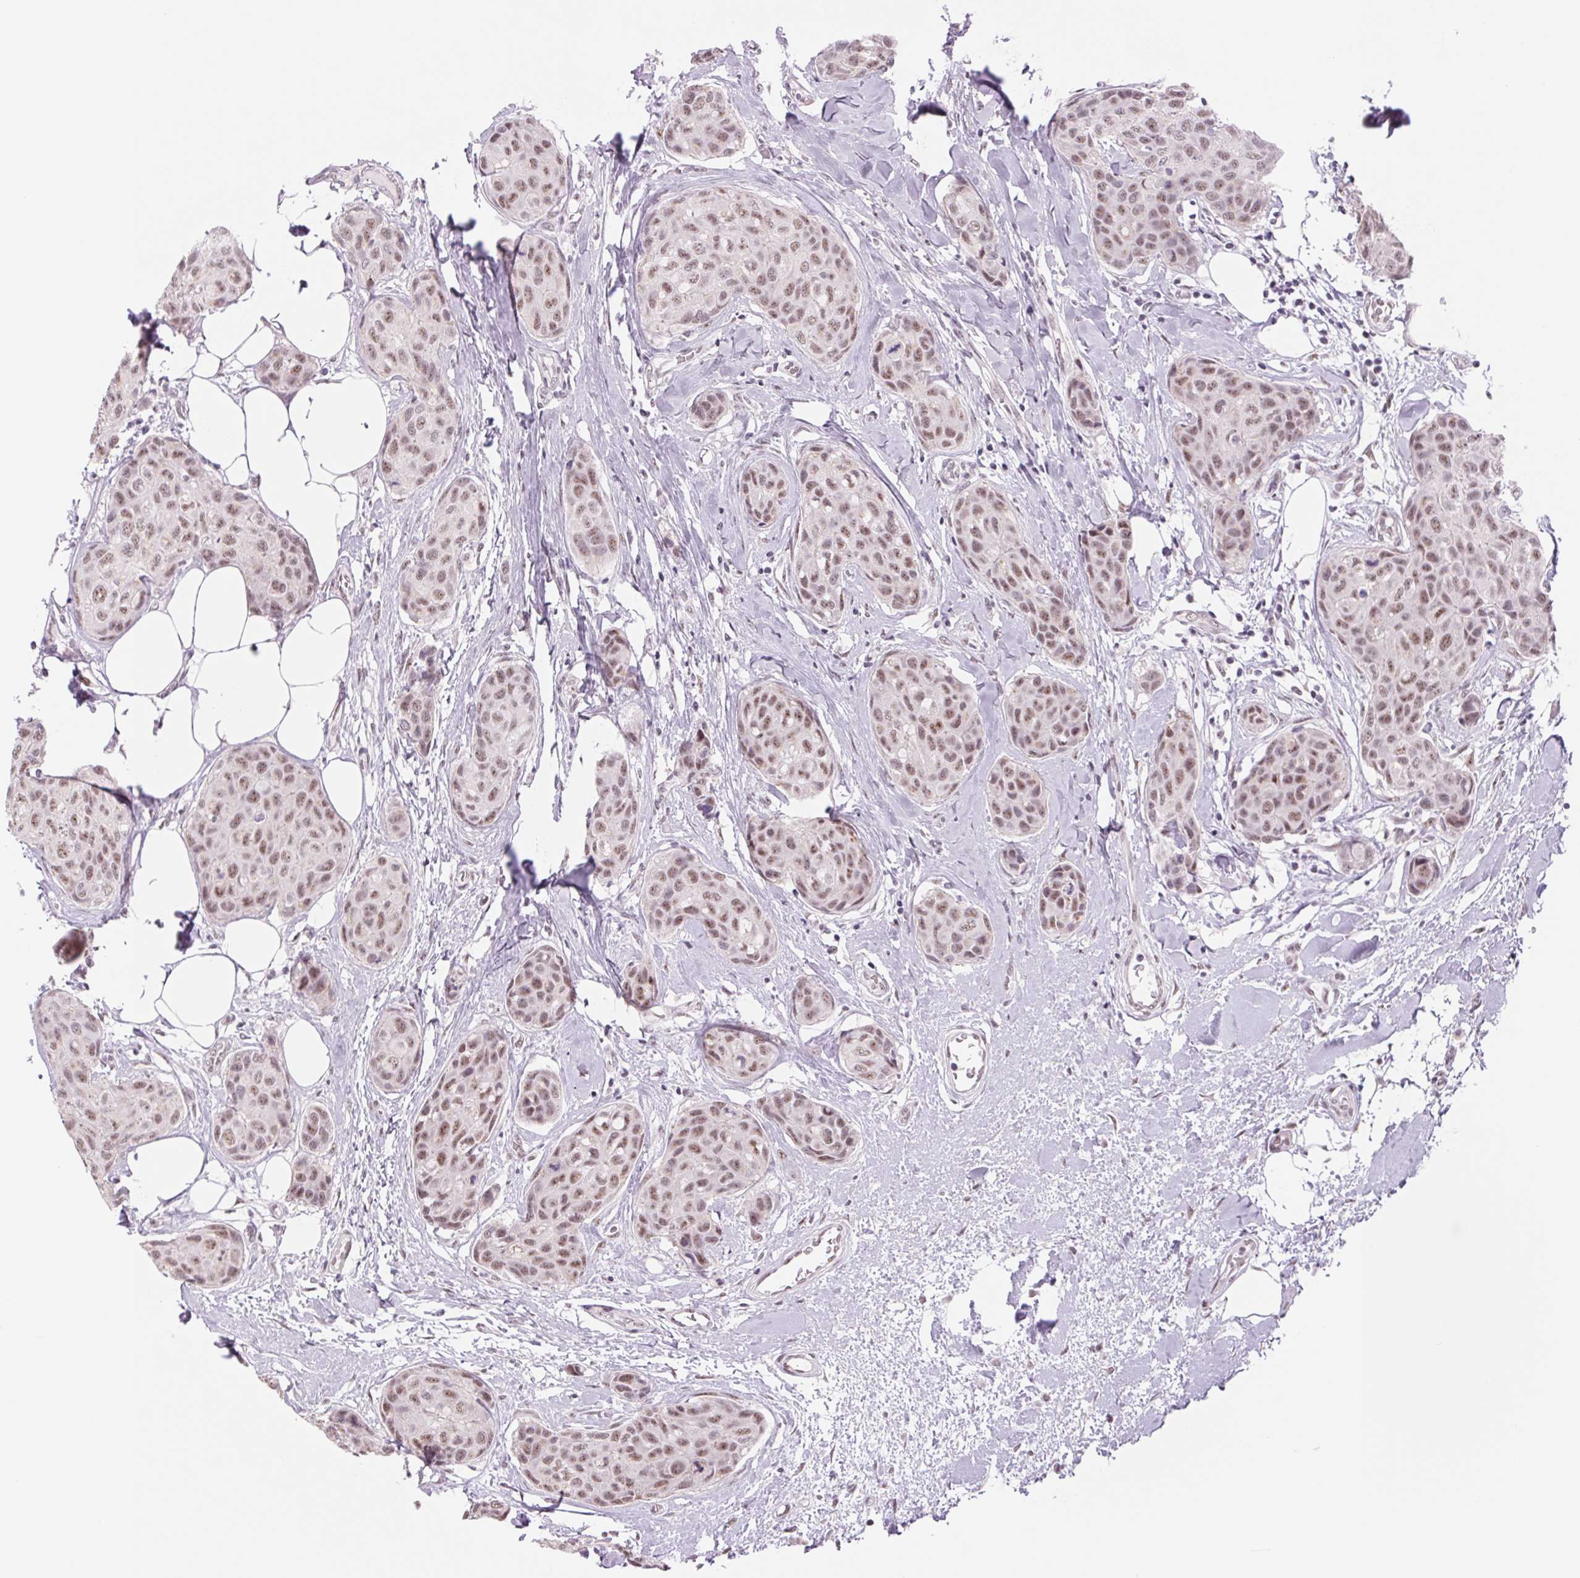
{"staining": {"intensity": "moderate", "quantity": ">75%", "location": "nuclear"}, "tissue": "breast cancer", "cell_type": "Tumor cells", "image_type": "cancer", "snomed": [{"axis": "morphology", "description": "Duct carcinoma"}, {"axis": "topography", "description": "Breast"}], "caption": "Protein analysis of breast cancer (intraductal carcinoma) tissue demonstrates moderate nuclear staining in approximately >75% of tumor cells.", "gene": "ZC3H14", "patient": {"sex": "female", "age": 80}}